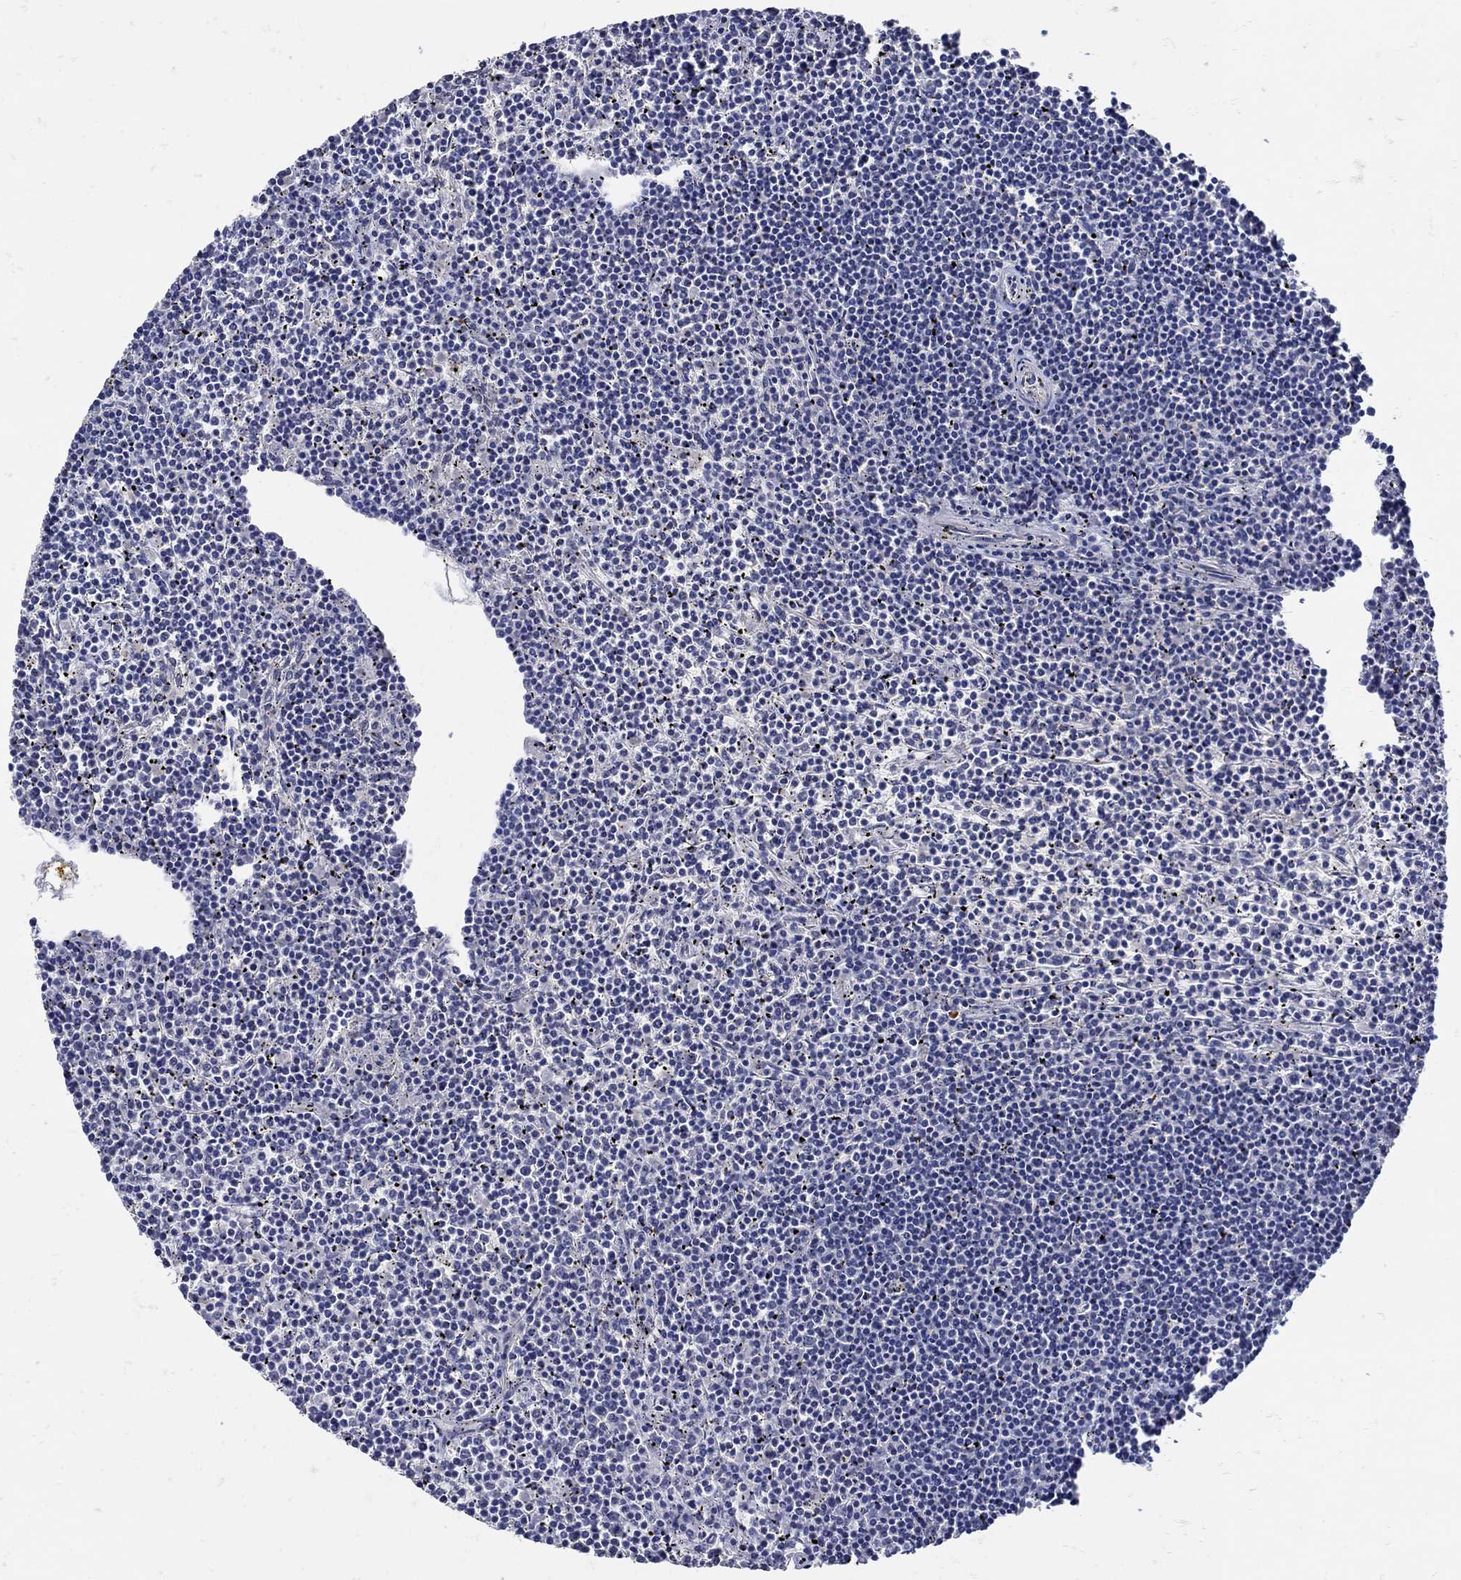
{"staining": {"intensity": "negative", "quantity": "none", "location": "none"}, "tissue": "lymphoma", "cell_type": "Tumor cells", "image_type": "cancer", "snomed": [{"axis": "morphology", "description": "Malignant lymphoma, non-Hodgkin's type, Low grade"}, {"axis": "topography", "description": "Spleen"}], "caption": "The micrograph shows no significant positivity in tumor cells of malignant lymphoma, non-Hodgkin's type (low-grade). (Brightfield microscopy of DAB immunohistochemistry at high magnification).", "gene": "KCNN3", "patient": {"sex": "female", "age": 19}}